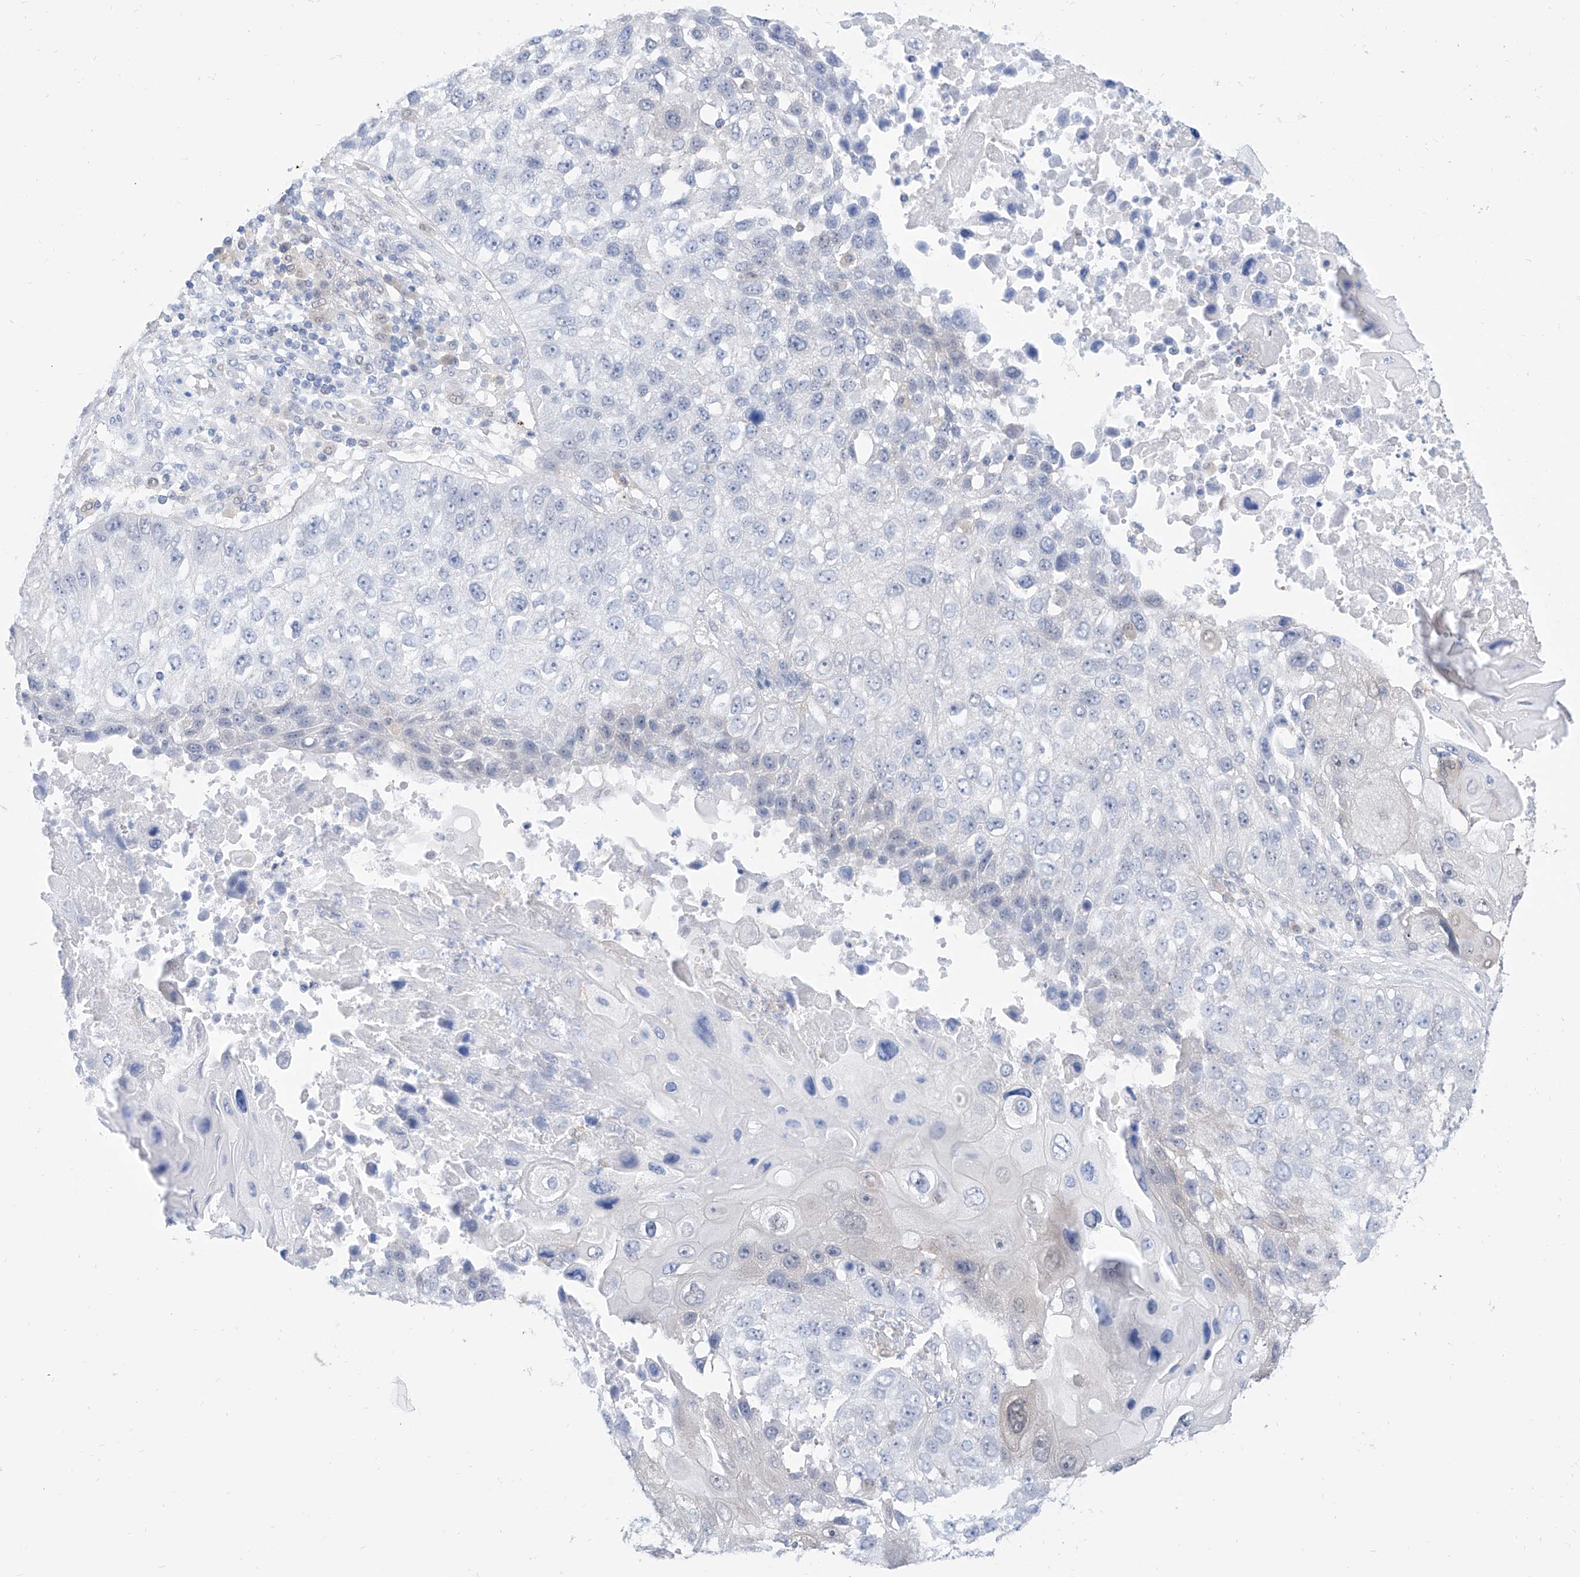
{"staining": {"intensity": "negative", "quantity": "none", "location": "none"}, "tissue": "lung cancer", "cell_type": "Tumor cells", "image_type": "cancer", "snomed": [{"axis": "morphology", "description": "Squamous cell carcinoma, NOS"}, {"axis": "topography", "description": "Lung"}], "caption": "High magnification brightfield microscopy of squamous cell carcinoma (lung) stained with DAB (brown) and counterstained with hematoxylin (blue): tumor cells show no significant positivity.", "gene": "PDXK", "patient": {"sex": "male", "age": 61}}